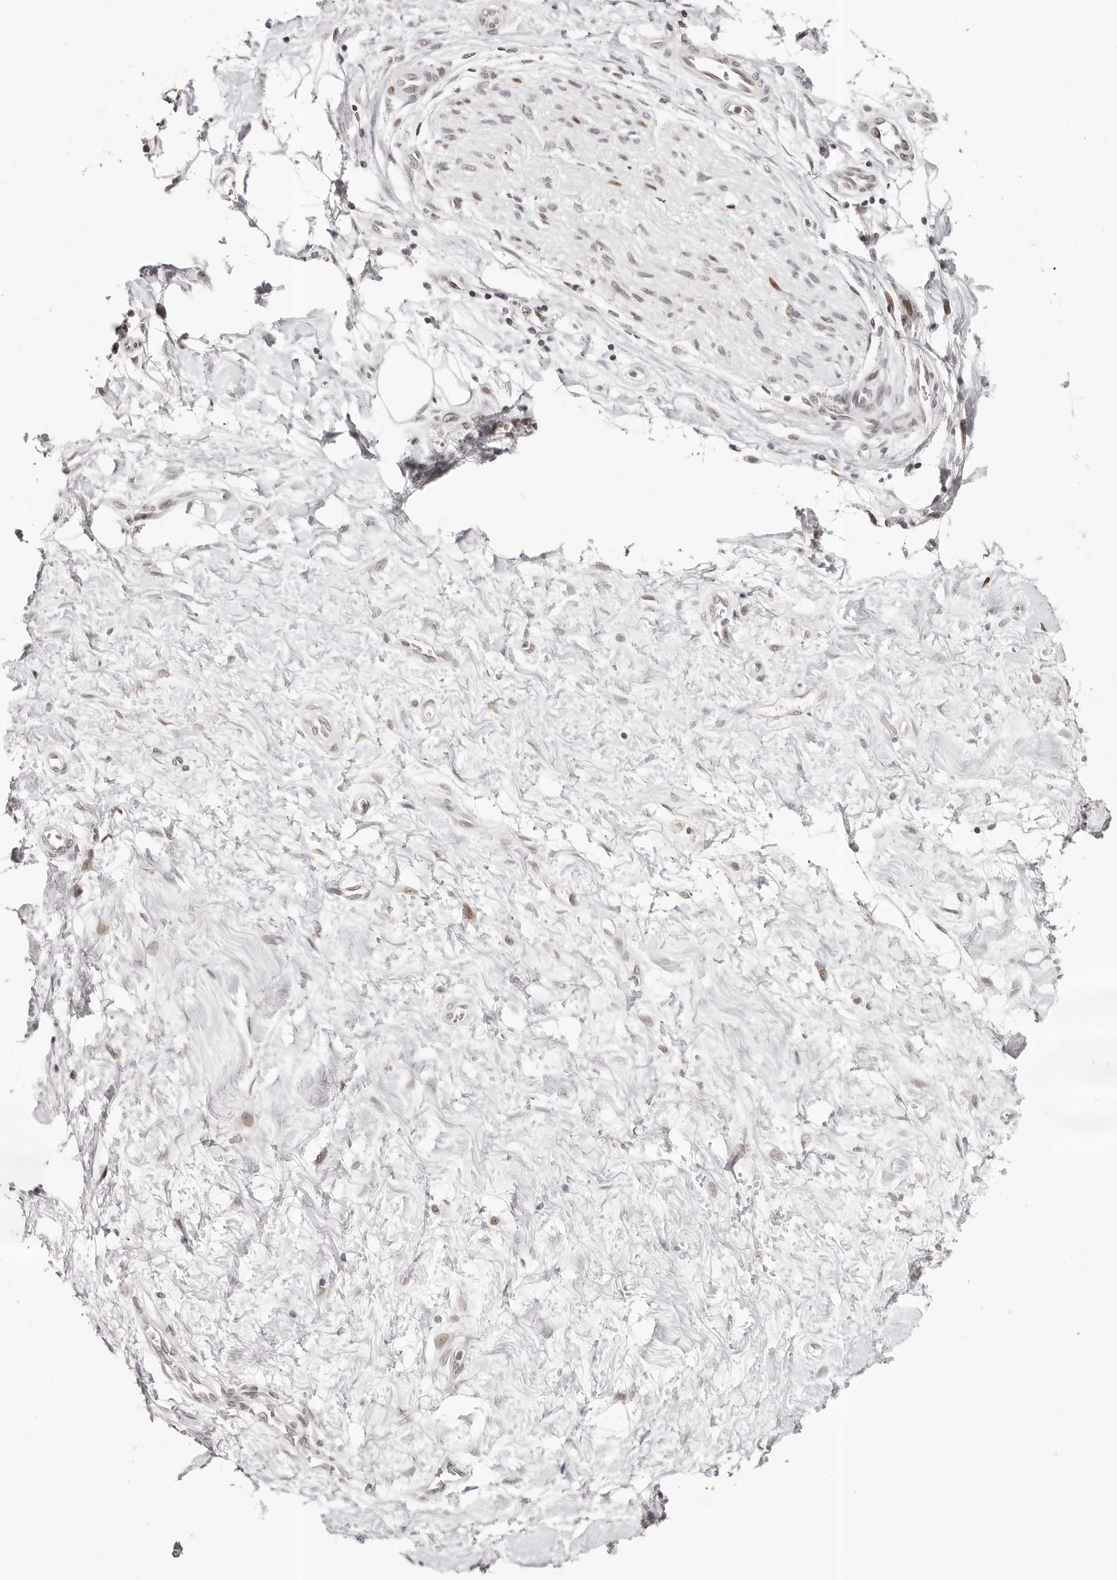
{"staining": {"intensity": "strong", "quantity": "25%-75%", "location": "cytoplasmic/membranous"}, "tissue": "soft tissue", "cell_type": "Fibroblasts", "image_type": "normal", "snomed": [{"axis": "morphology", "description": "Normal tissue, NOS"}, {"axis": "morphology", "description": "Adenocarcinoma, NOS"}, {"axis": "topography", "description": "Pancreas"}, {"axis": "topography", "description": "Peripheral nerve tissue"}], "caption": "Immunohistochemical staining of unremarkable soft tissue displays 25%-75% levels of strong cytoplasmic/membranous protein expression in approximately 25%-75% of fibroblasts. (Brightfield microscopy of DAB IHC at high magnification).", "gene": "NUP153", "patient": {"sex": "male", "age": 59}}